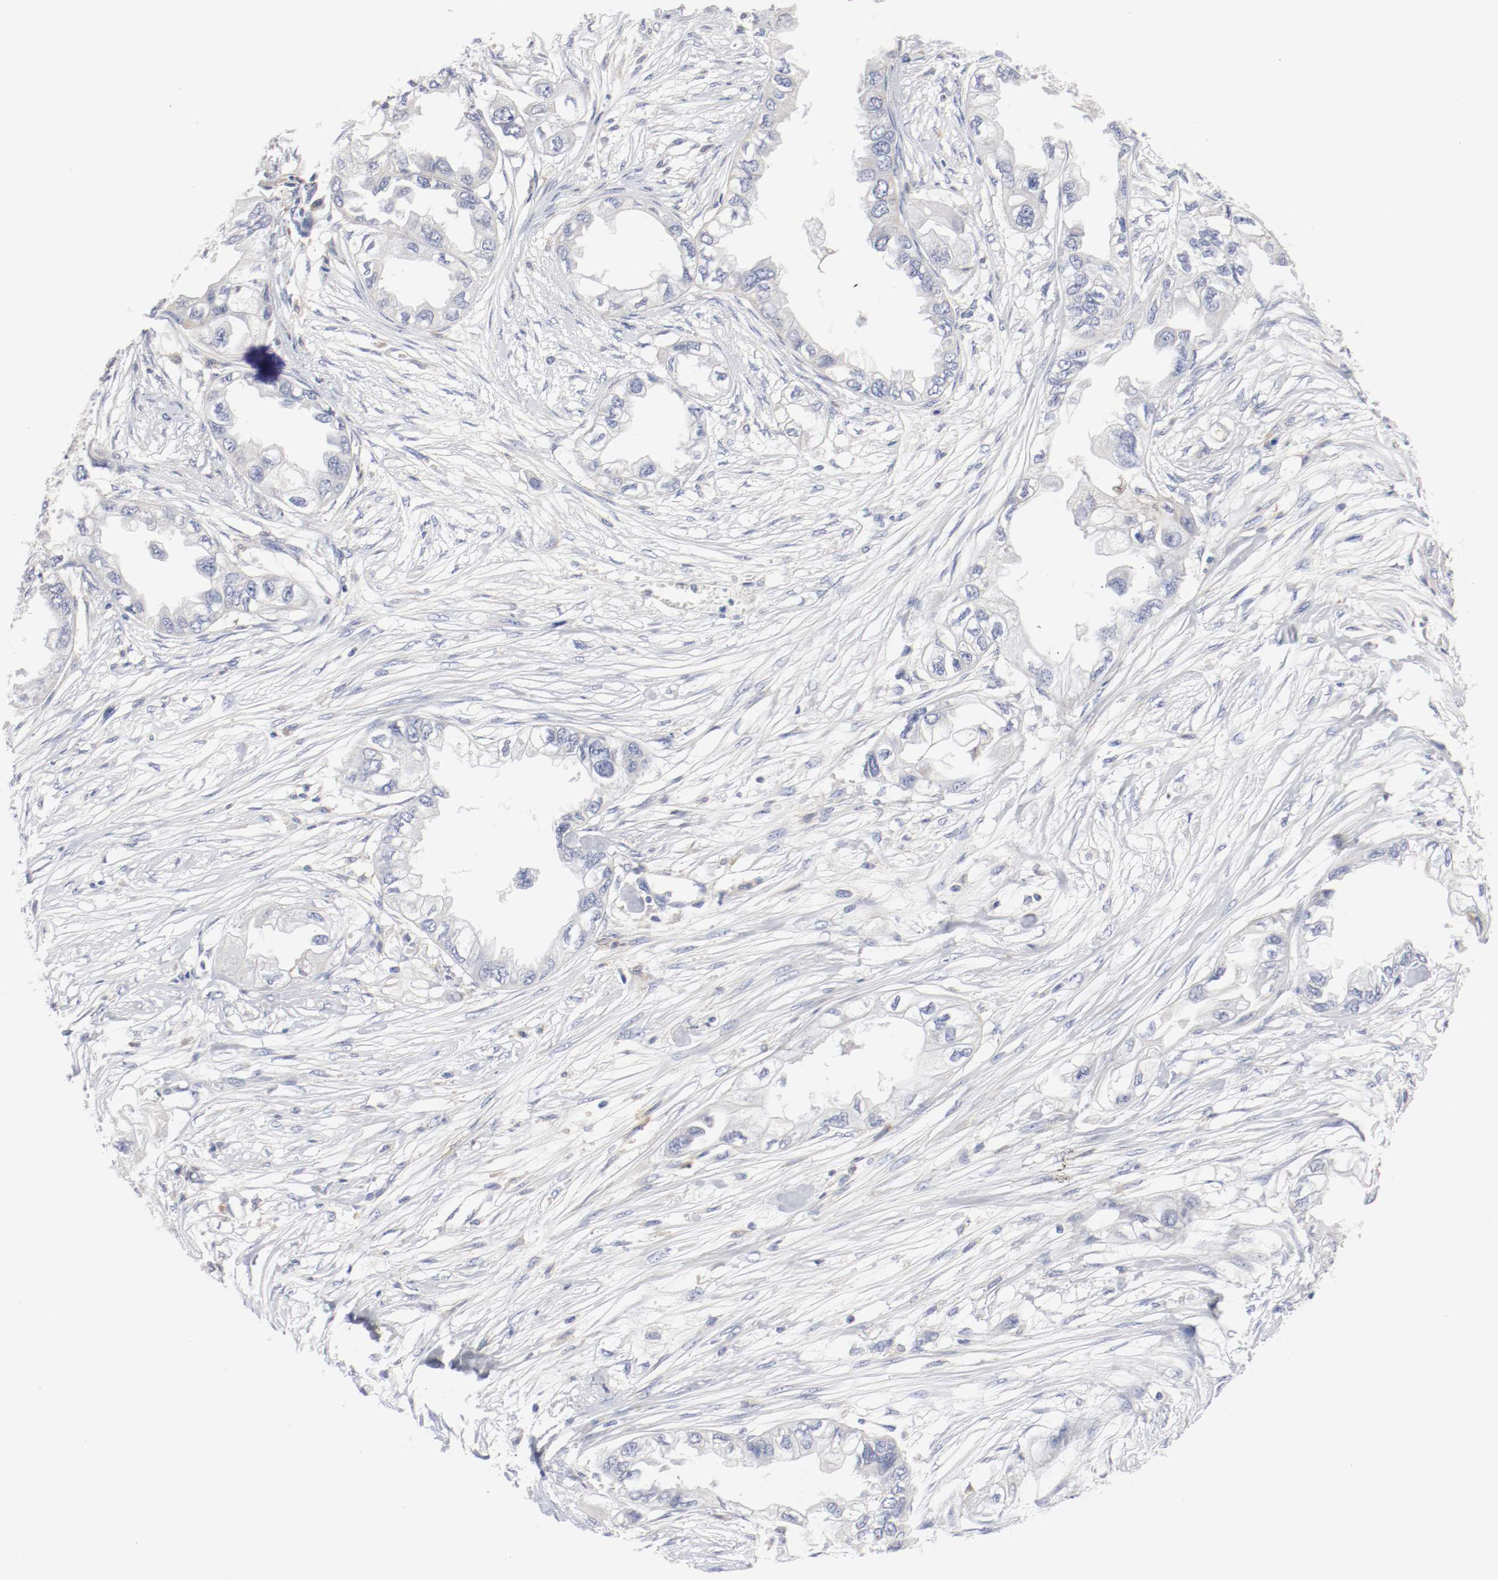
{"staining": {"intensity": "negative", "quantity": "none", "location": "none"}, "tissue": "endometrial cancer", "cell_type": "Tumor cells", "image_type": "cancer", "snomed": [{"axis": "morphology", "description": "Adenocarcinoma, NOS"}, {"axis": "topography", "description": "Endometrium"}], "caption": "Image shows no protein positivity in tumor cells of endometrial cancer tissue. (Immunohistochemistry (ihc), brightfield microscopy, high magnification).", "gene": "FGFBP1", "patient": {"sex": "female", "age": 67}}